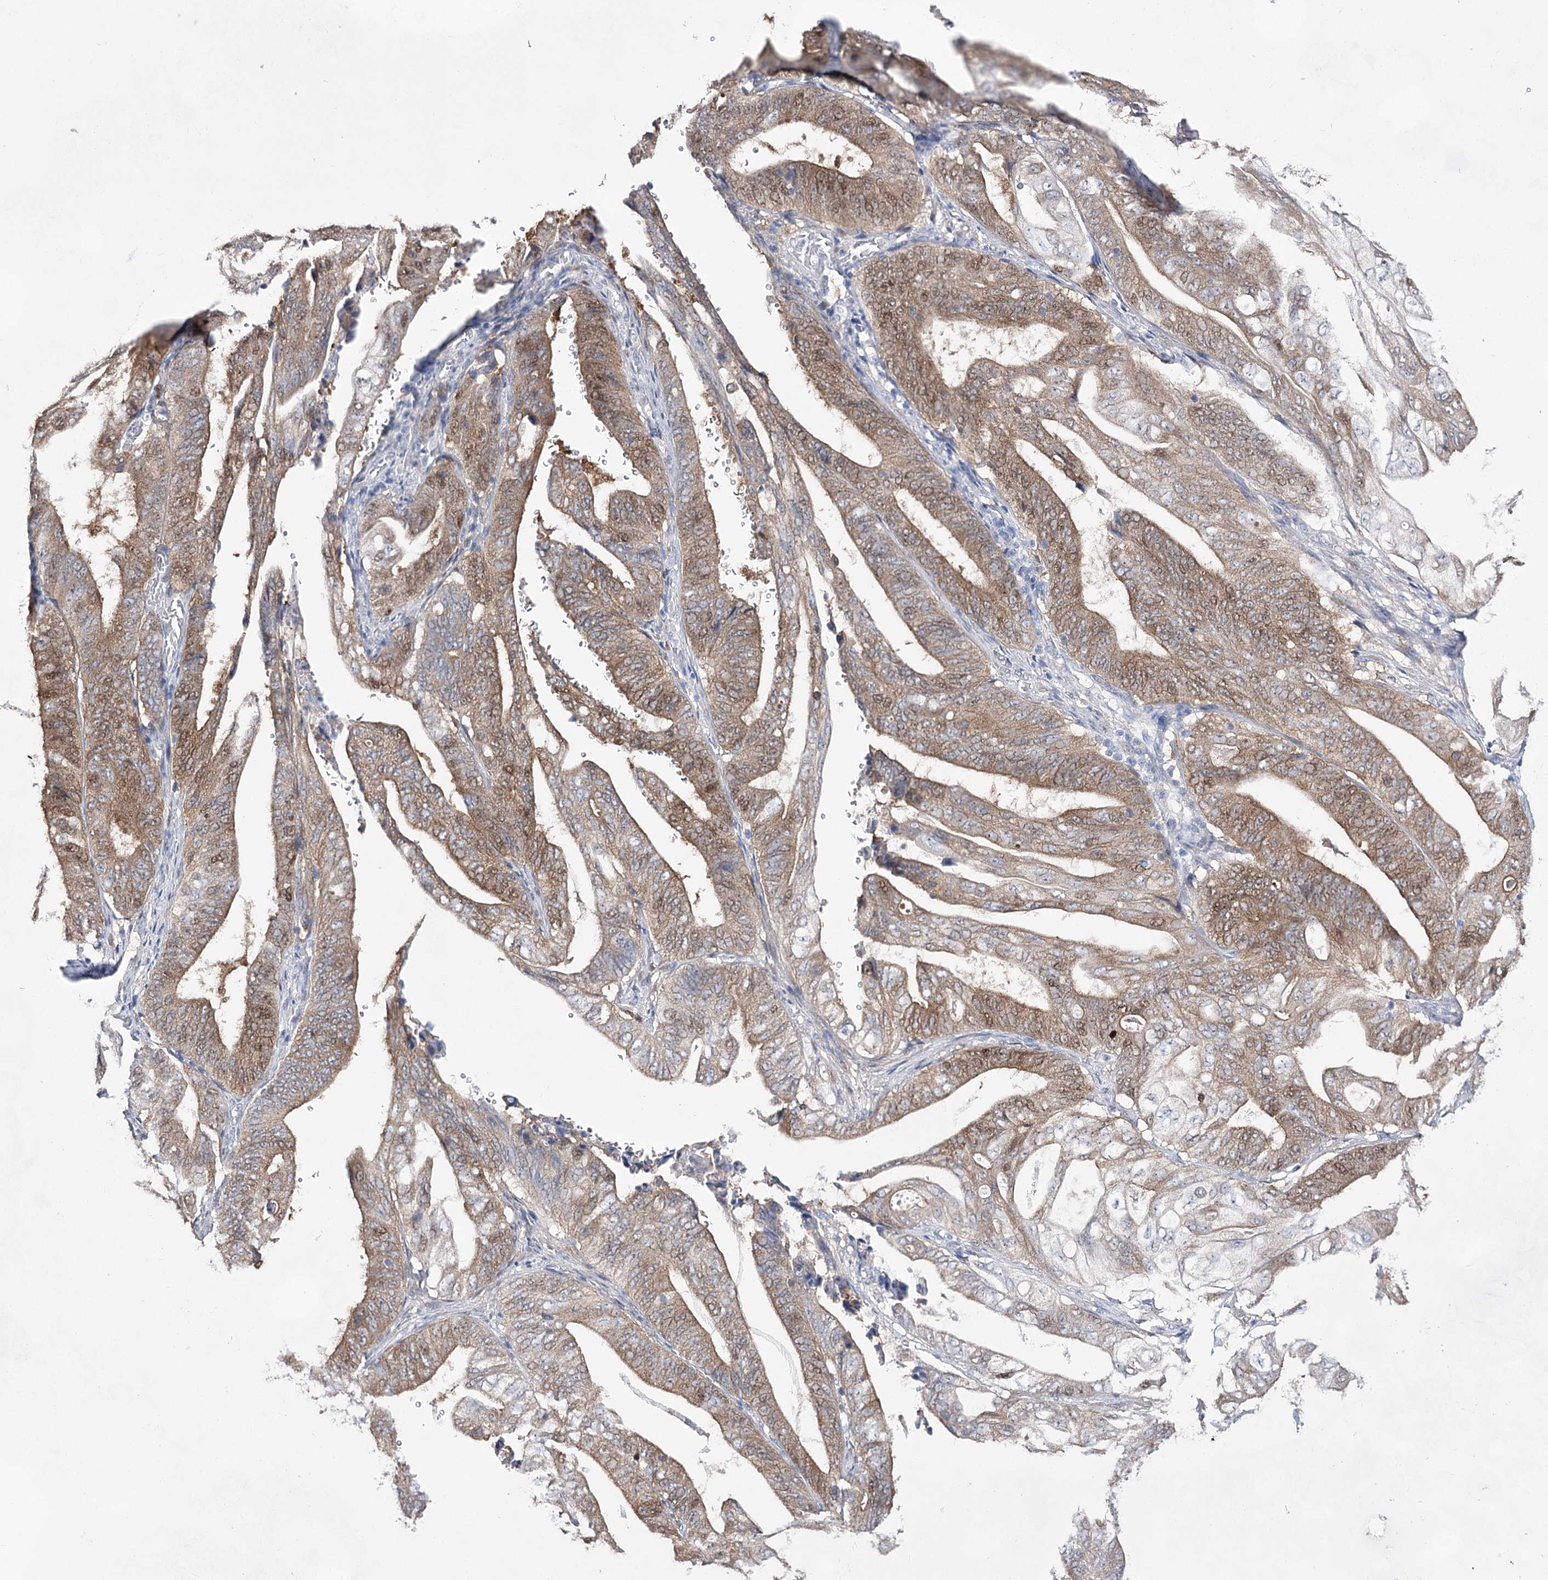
{"staining": {"intensity": "moderate", "quantity": ">75%", "location": "cytoplasmic/membranous,nuclear"}, "tissue": "stomach cancer", "cell_type": "Tumor cells", "image_type": "cancer", "snomed": [{"axis": "morphology", "description": "Adenocarcinoma, NOS"}, {"axis": "topography", "description": "Stomach"}], "caption": "Immunohistochemistry photomicrograph of neoplastic tissue: stomach adenocarcinoma stained using immunohistochemistry demonstrates medium levels of moderate protein expression localized specifically in the cytoplasmic/membranous and nuclear of tumor cells, appearing as a cytoplasmic/membranous and nuclear brown color.", "gene": "UGDH", "patient": {"sex": "female", "age": 73}}